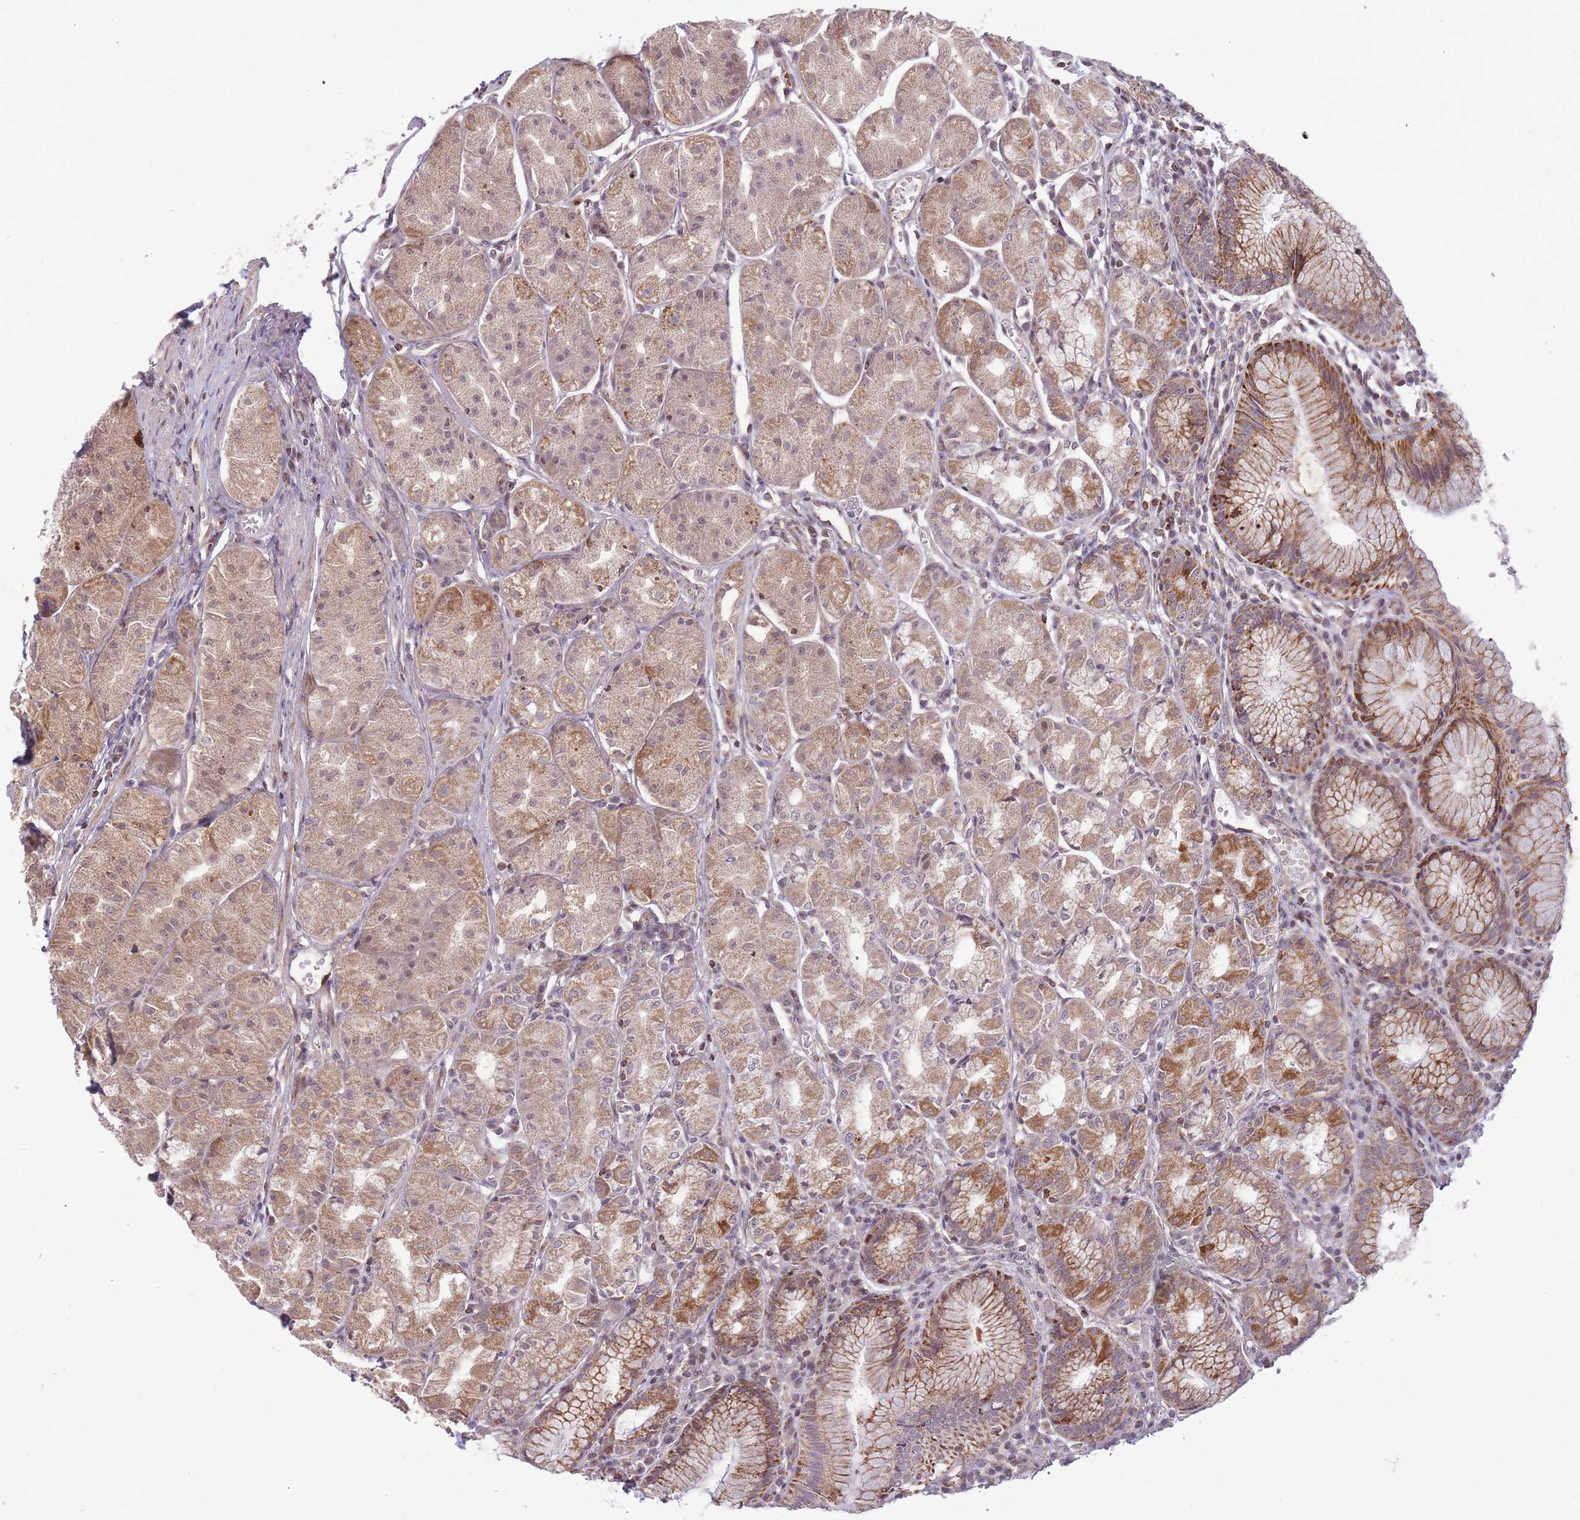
{"staining": {"intensity": "moderate", "quantity": ">75%", "location": "cytoplasmic/membranous"}, "tissue": "stomach", "cell_type": "Glandular cells", "image_type": "normal", "snomed": [{"axis": "morphology", "description": "Normal tissue, NOS"}, {"axis": "topography", "description": "Stomach"}], "caption": "Immunohistochemistry micrograph of normal stomach: stomach stained using immunohistochemistry (IHC) displays medium levels of moderate protein expression localized specifically in the cytoplasmic/membranous of glandular cells, appearing as a cytoplasmic/membranous brown color.", "gene": "DPYSL4", "patient": {"sex": "male", "age": 55}}